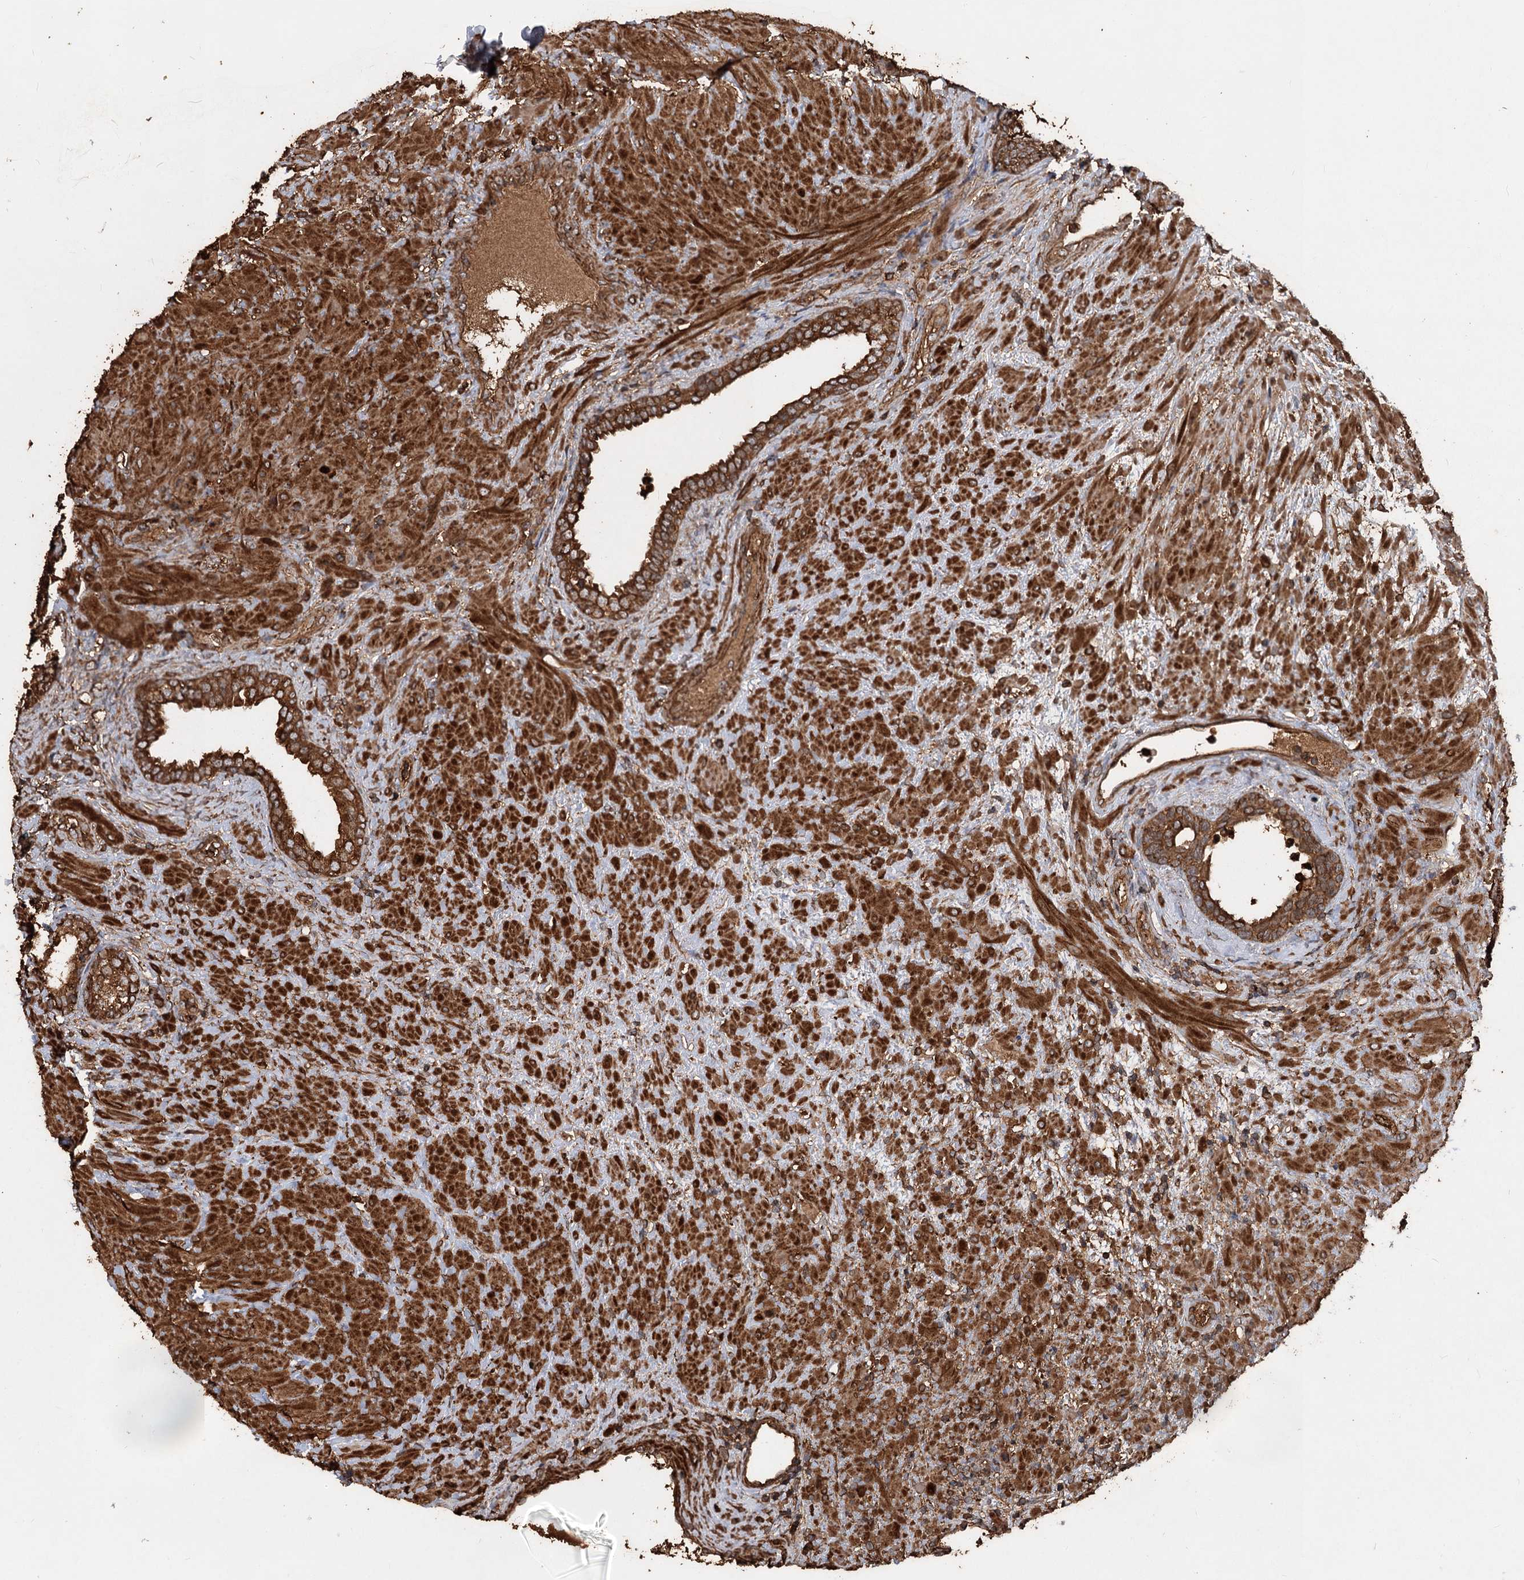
{"staining": {"intensity": "strong", "quantity": ">75%", "location": "cytoplasmic/membranous"}, "tissue": "prostate", "cell_type": "Glandular cells", "image_type": "normal", "snomed": [{"axis": "morphology", "description": "Normal tissue, NOS"}, {"axis": "topography", "description": "Prostate"}], "caption": "Benign prostate demonstrates strong cytoplasmic/membranous expression in approximately >75% of glandular cells (brown staining indicates protein expression, while blue staining denotes nuclei)..", "gene": "PIK3C2A", "patient": {"sex": "male", "age": 76}}